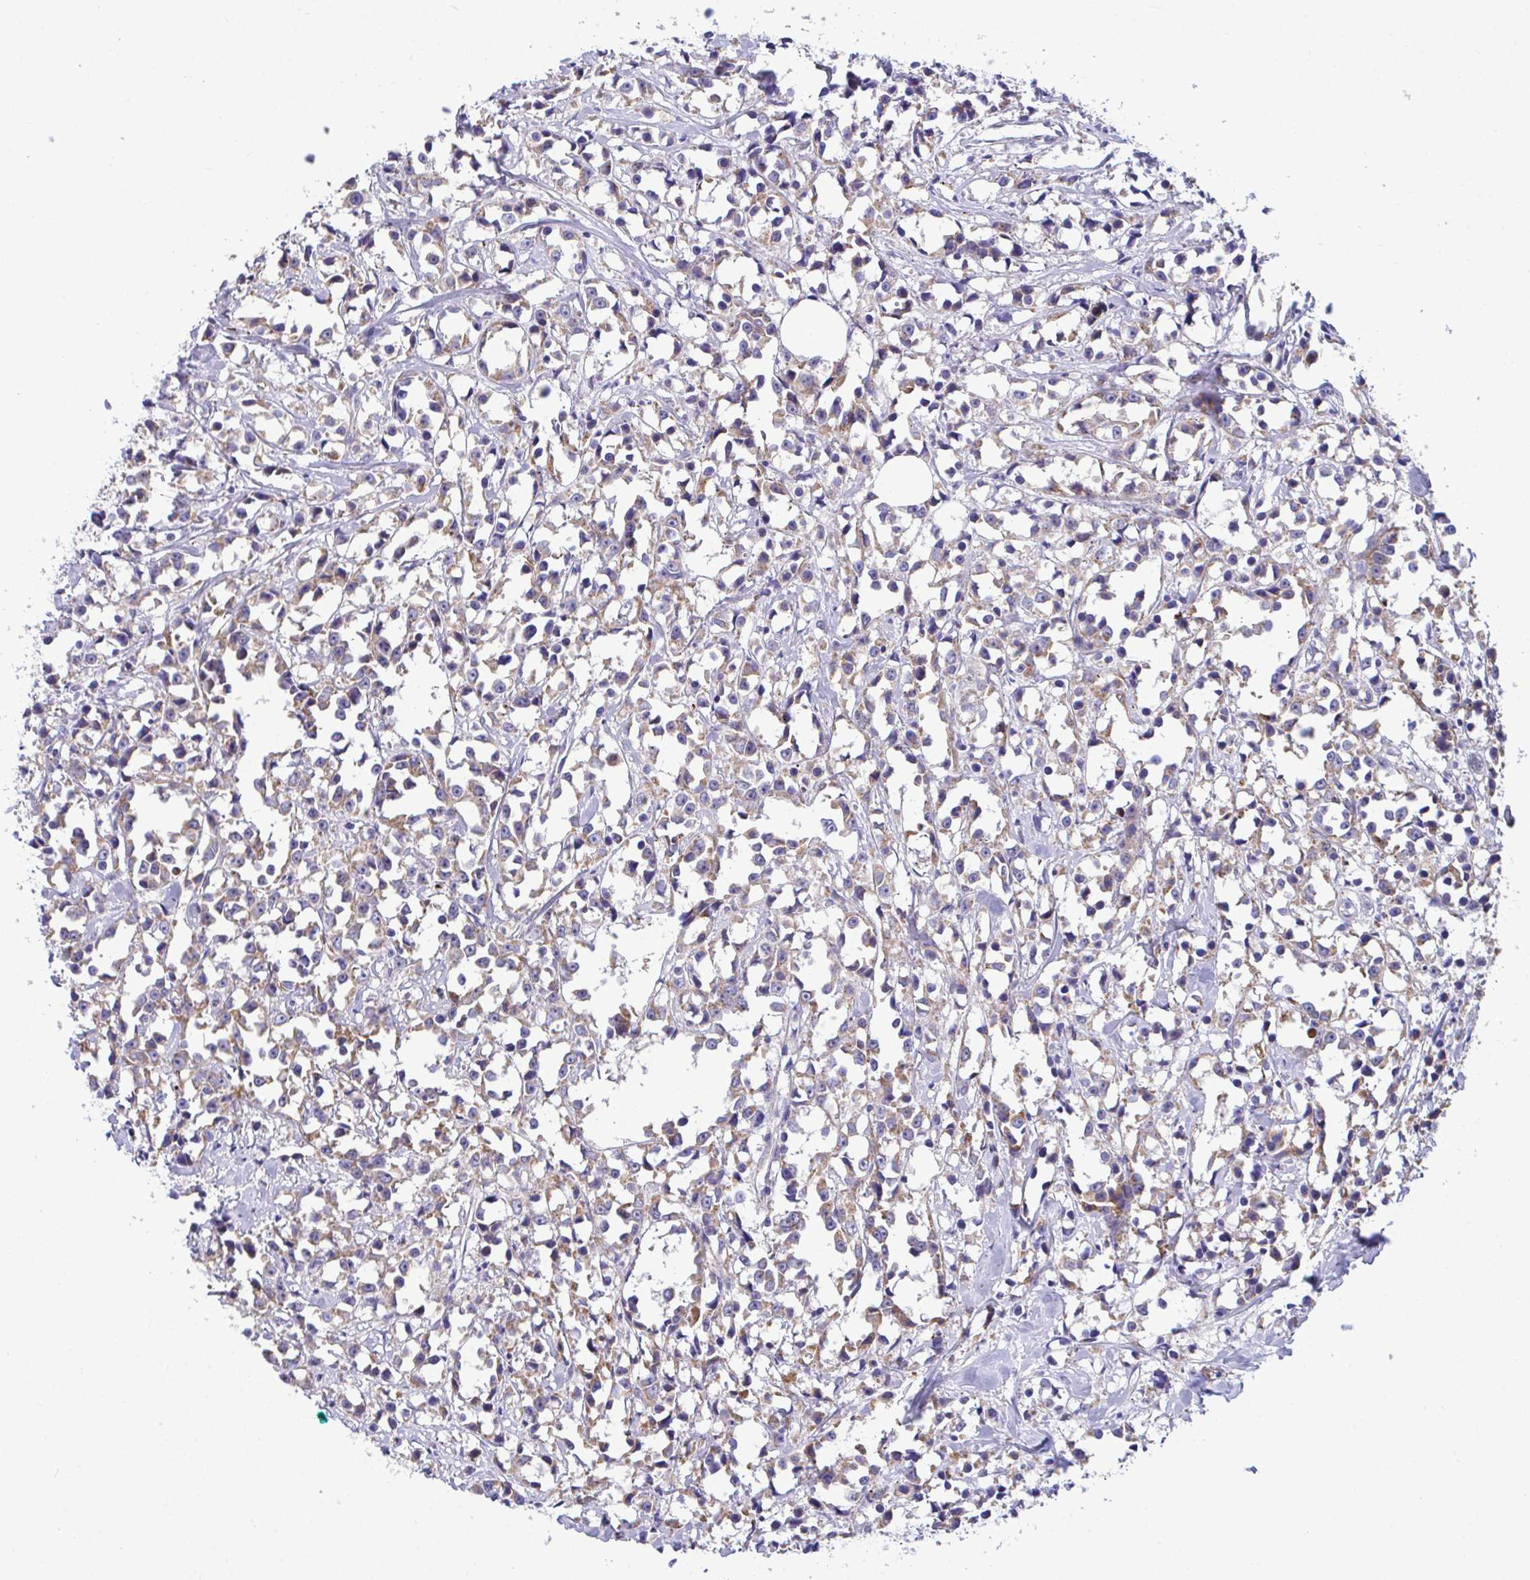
{"staining": {"intensity": "weak", "quantity": "25%-75%", "location": "cytoplasmic/membranous"}, "tissue": "breast cancer", "cell_type": "Tumor cells", "image_type": "cancer", "snomed": [{"axis": "morphology", "description": "Duct carcinoma"}, {"axis": "topography", "description": "Breast"}], "caption": "Immunohistochemical staining of breast cancer exhibits low levels of weak cytoplasmic/membranous expression in about 25%-75% of tumor cells.", "gene": "MRPS16", "patient": {"sex": "female", "age": 80}}